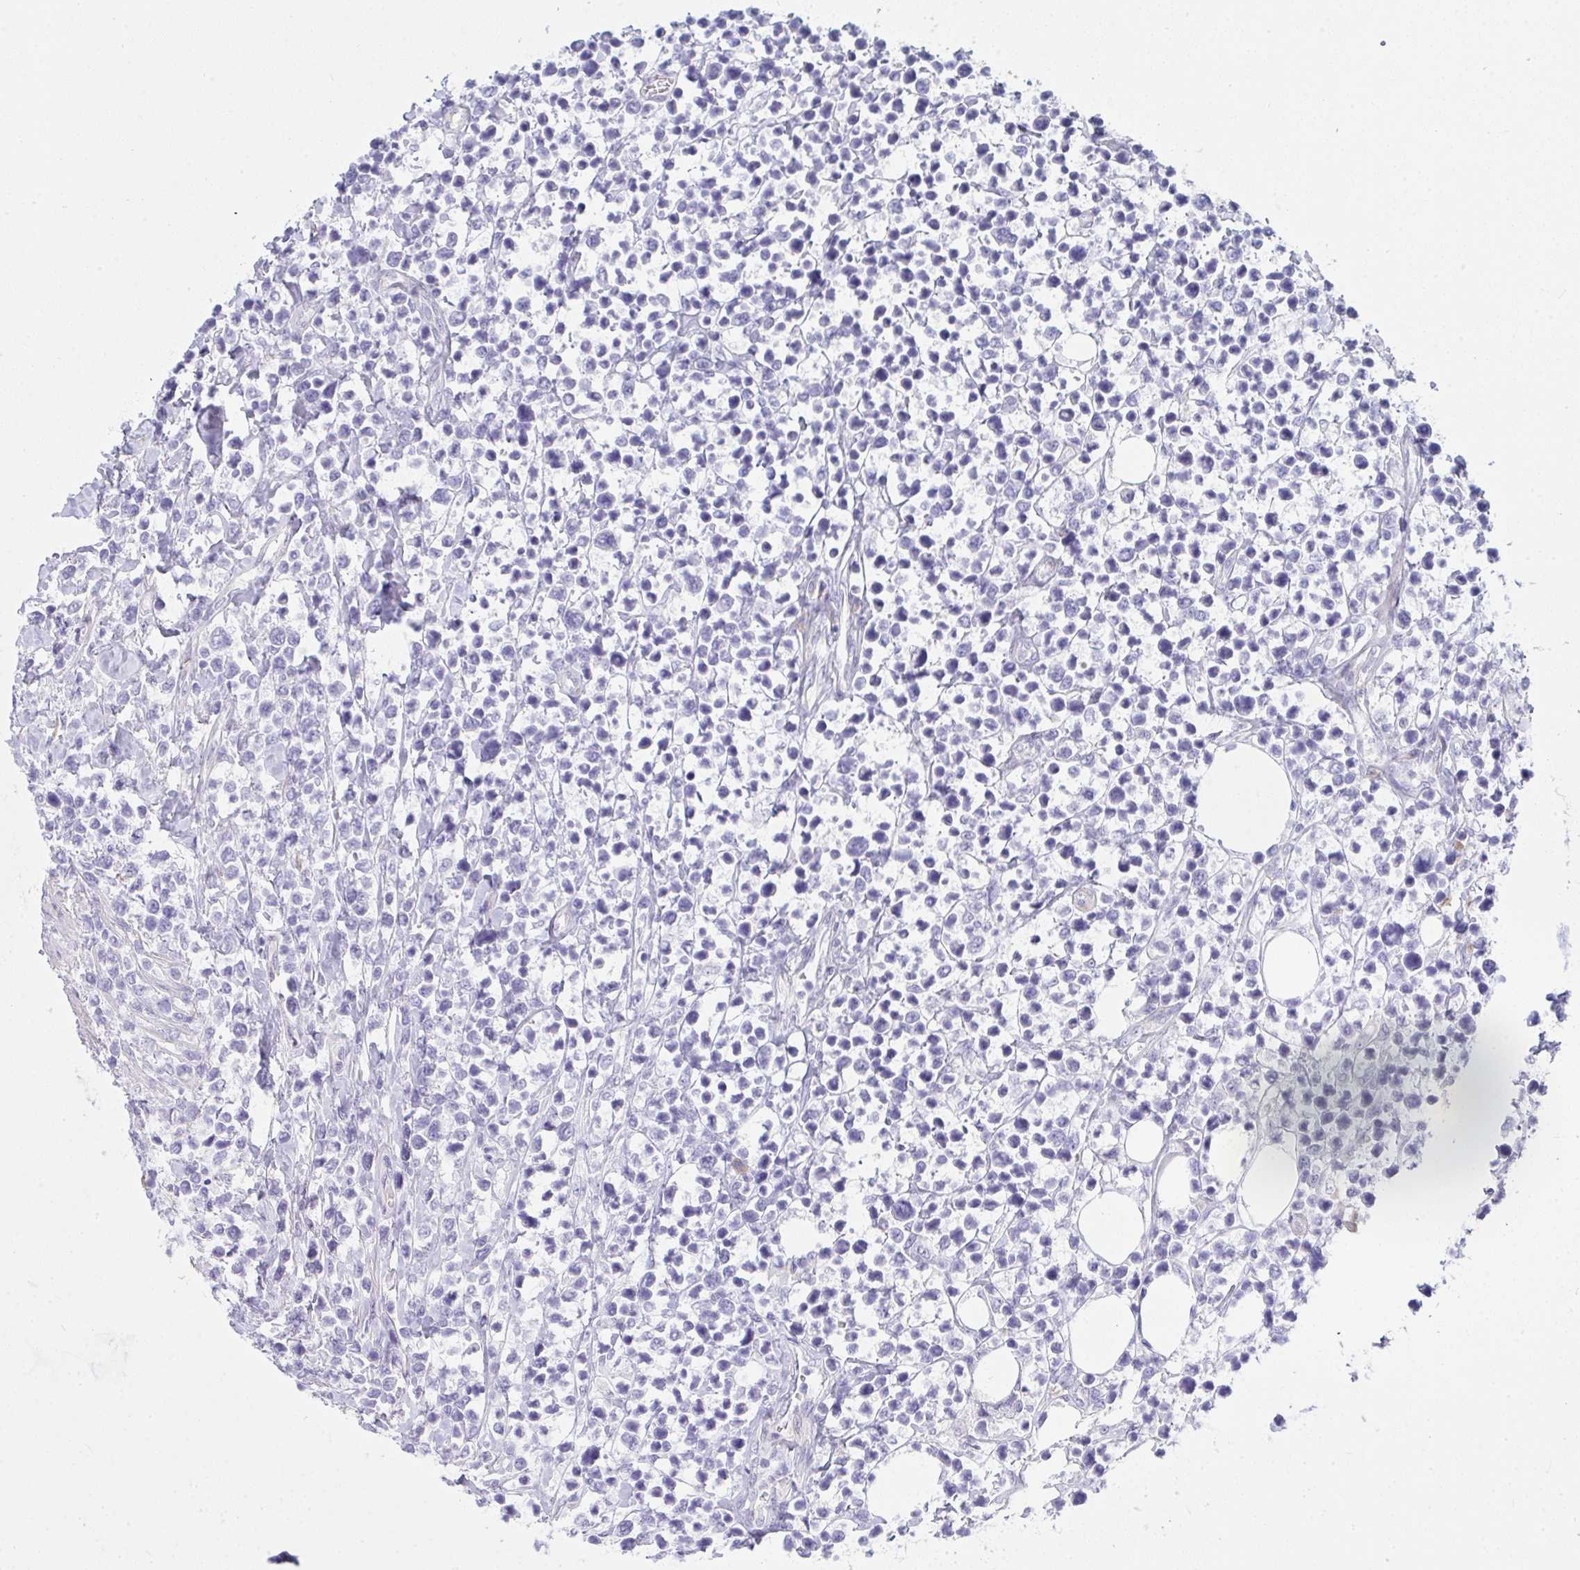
{"staining": {"intensity": "negative", "quantity": "none", "location": "none"}, "tissue": "lymphoma", "cell_type": "Tumor cells", "image_type": "cancer", "snomed": [{"axis": "morphology", "description": "Malignant lymphoma, non-Hodgkin's type, High grade"}, {"axis": "topography", "description": "Soft tissue"}], "caption": "Image shows no significant protein staining in tumor cells of lymphoma.", "gene": "GAB1", "patient": {"sex": "female", "age": 56}}